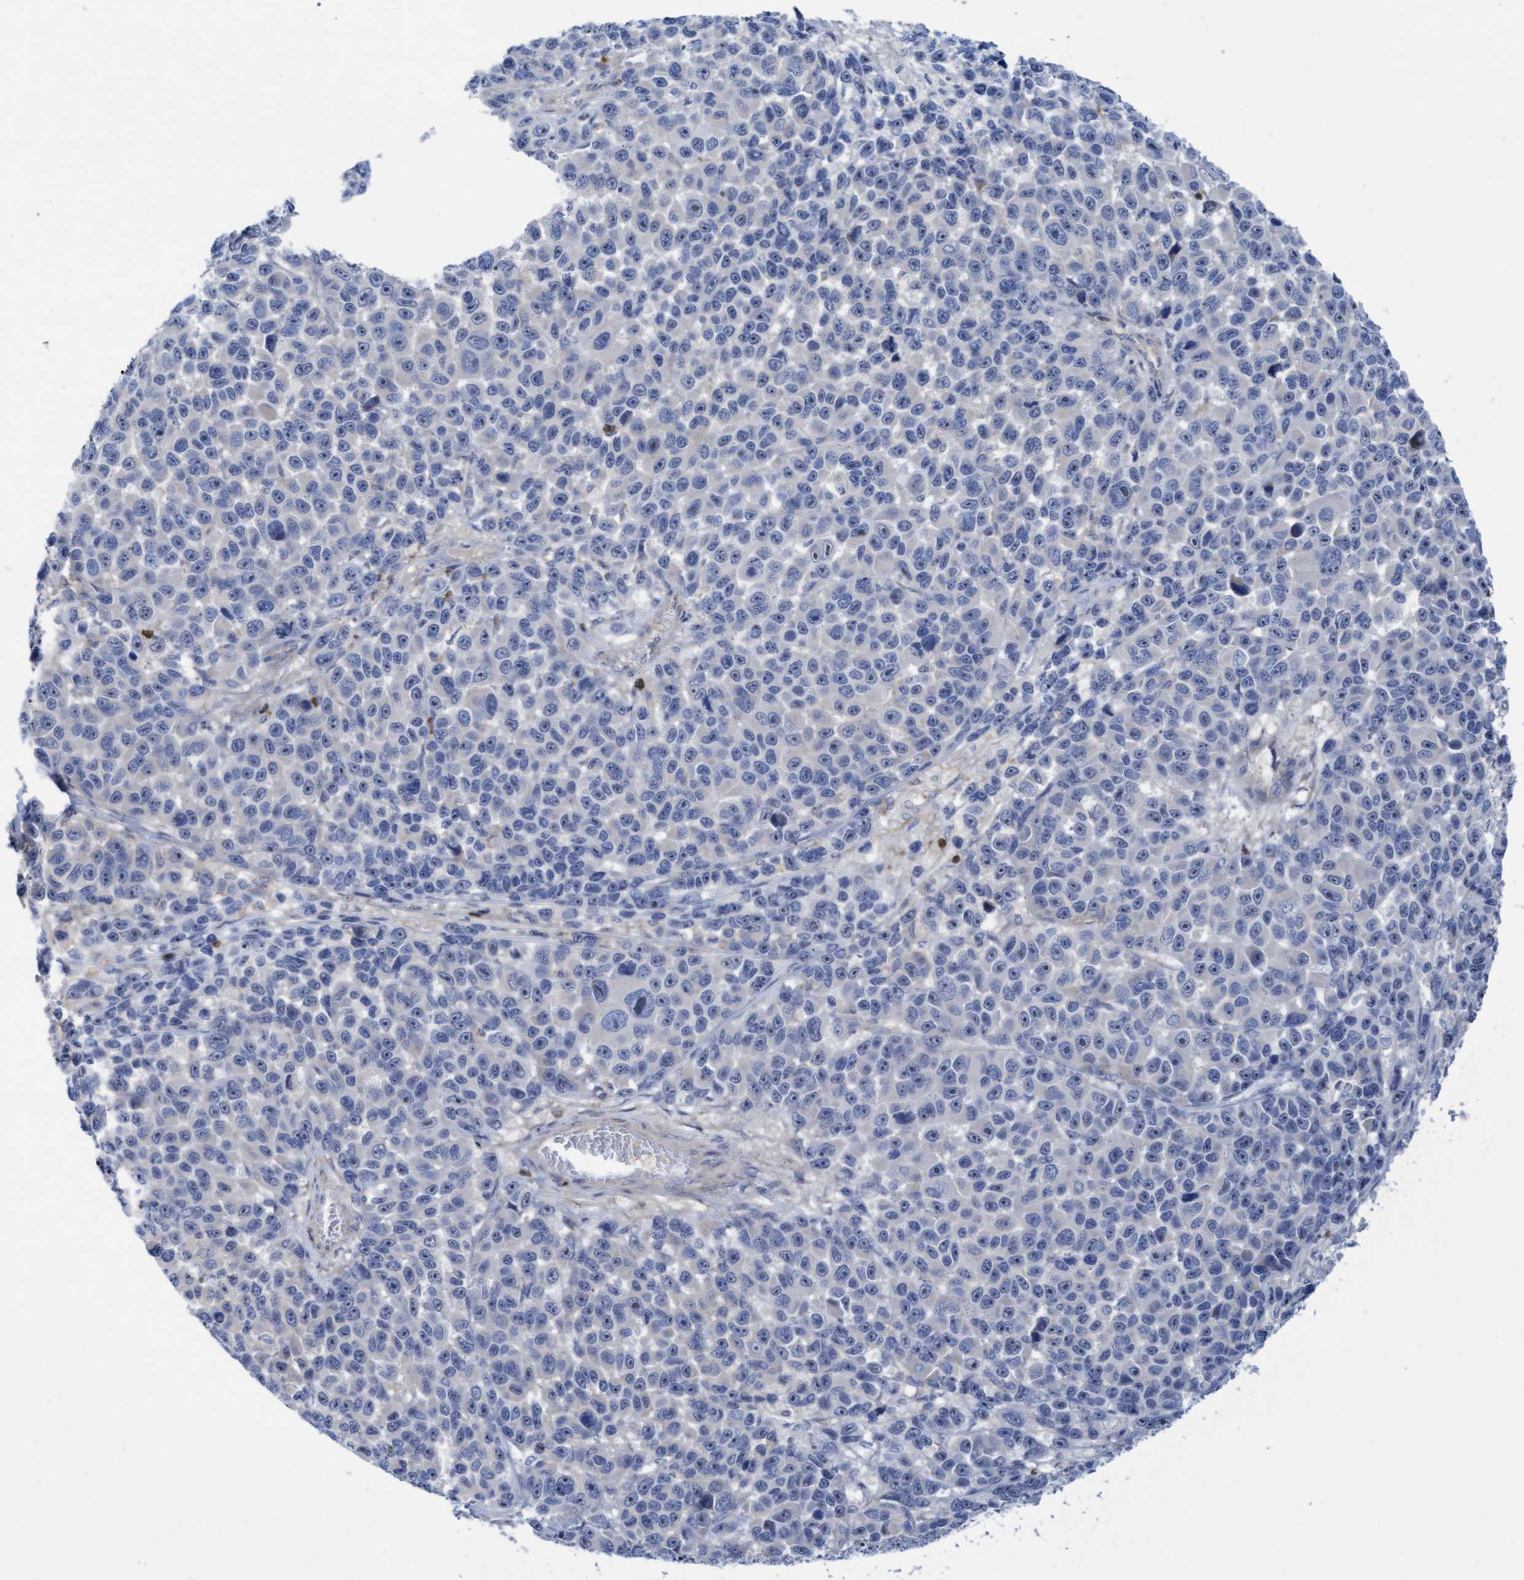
{"staining": {"intensity": "negative", "quantity": "none", "location": "none"}, "tissue": "melanoma", "cell_type": "Tumor cells", "image_type": "cancer", "snomed": [{"axis": "morphology", "description": "Malignant melanoma, NOS"}, {"axis": "topography", "description": "Skin"}], "caption": "This is a image of IHC staining of malignant melanoma, which shows no staining in tumor cells.", "gene": "FNBP1", "patient": {"sex": "male", "age": 53}}